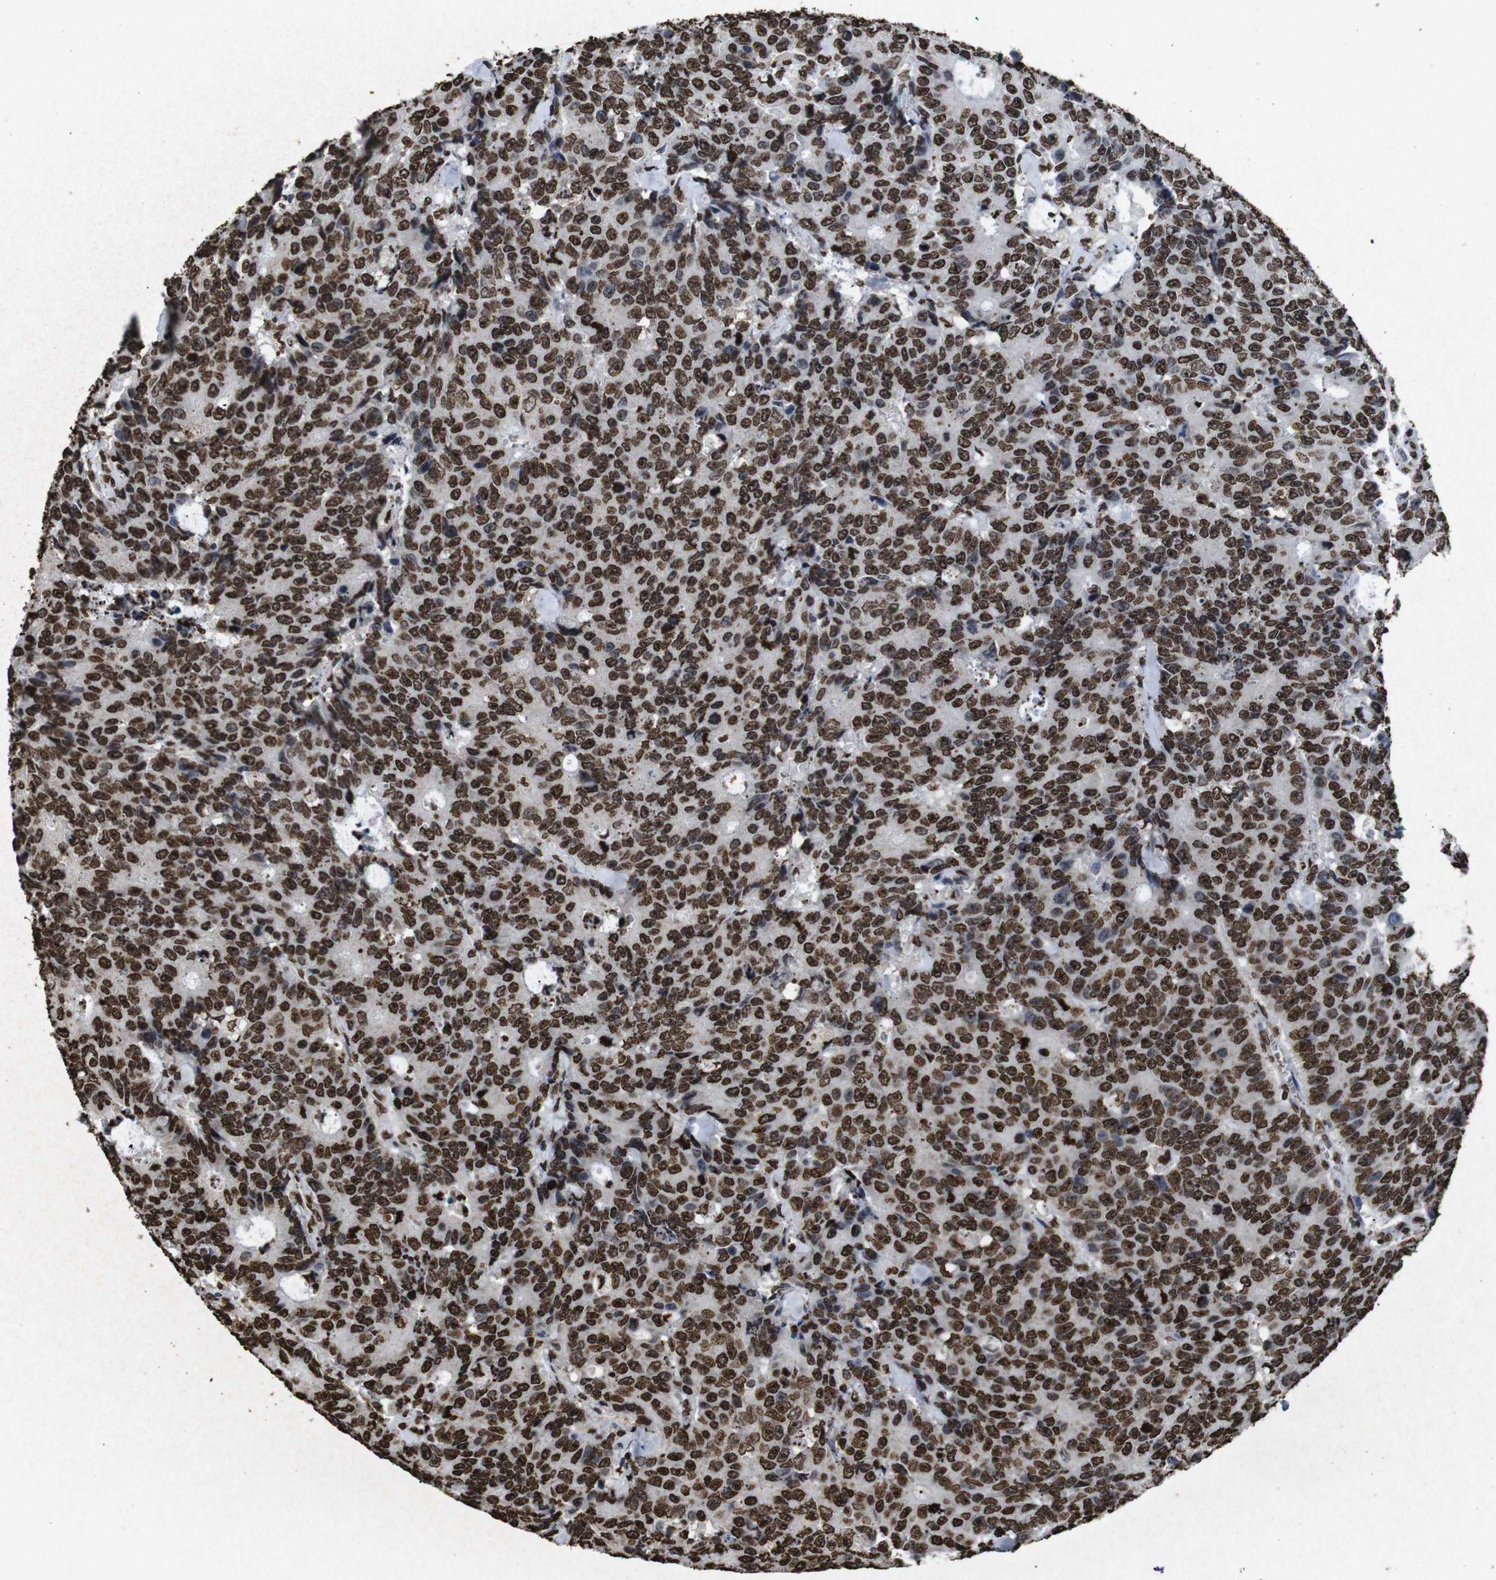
{"staining": {"intensity": "strong", "quantity": ">75%", "location": "nuclear"}, "tissue": "colorectal cancer", "cell_type": "Tumor cells", "image_type": "cancer", "snomed": [{"axis": "morphology", "description": "Adenocarcinoma, NOS"}, {"axis": "topography", "description": "Colon"}], "caption": "Immunohistochemical staining of human colorectal cancer (adenocarcinoma) displays high levels of strong nuclear staining in approximately >75% of tumor cells.", "gene": "MDM2", "patient": {"sex": "female", "age": 86}}